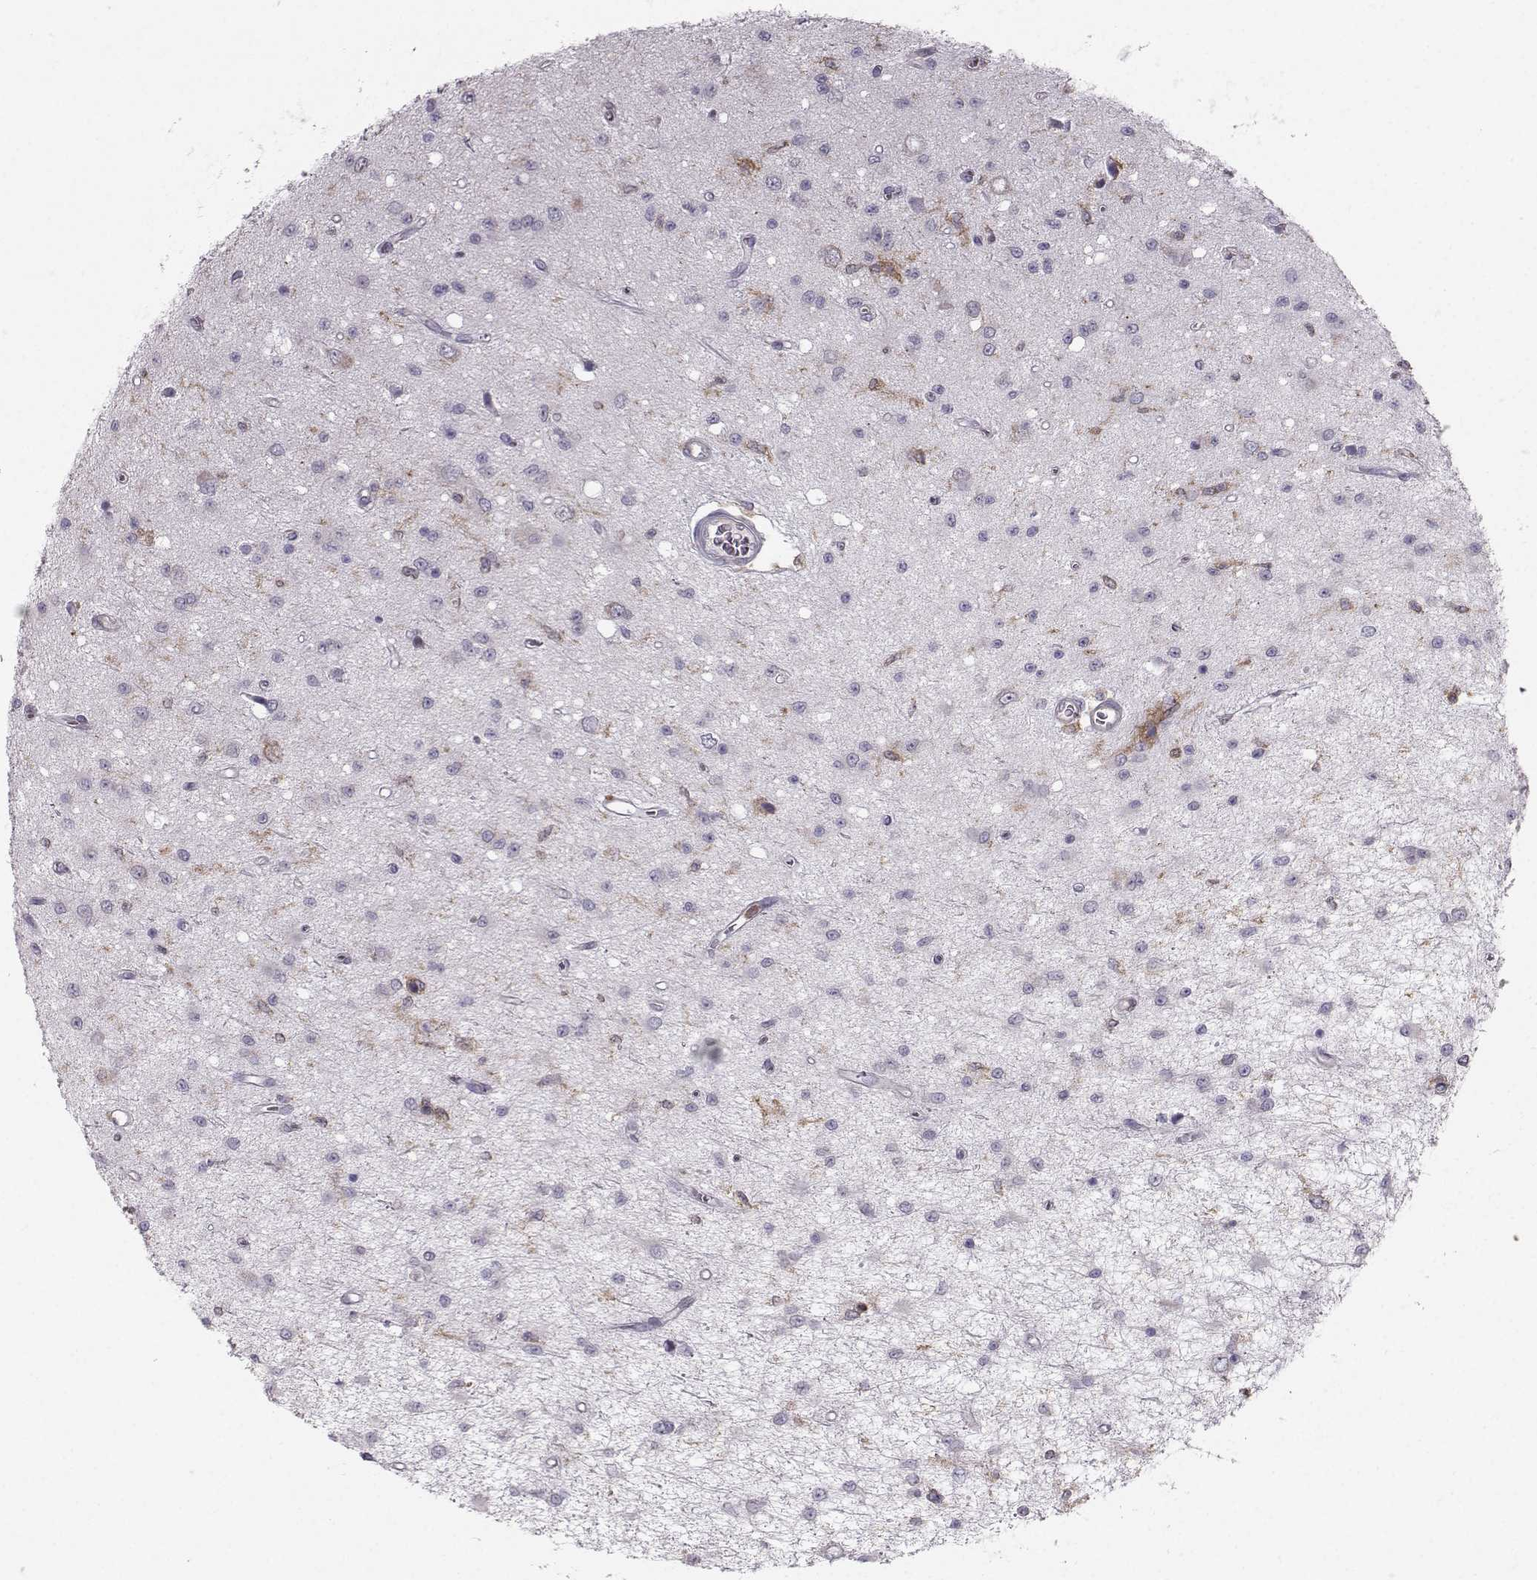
{"staining": {"intensity": "negative", "quantity": "none", "location": "none"}, "tissue": "glioma", "cell_type": "Tumor cells", "image_type": "cancer", "snomed": [{"axis": "morphology", "description": "Glioma, malignant, Low grade"}, {"axis": "topography", "description": "Brain"}], "caption": "IHC of human glioma displays no expression in tumor cells.", "gene": "ZBTB32", "patient": {"sex": "female", "age": 45}}